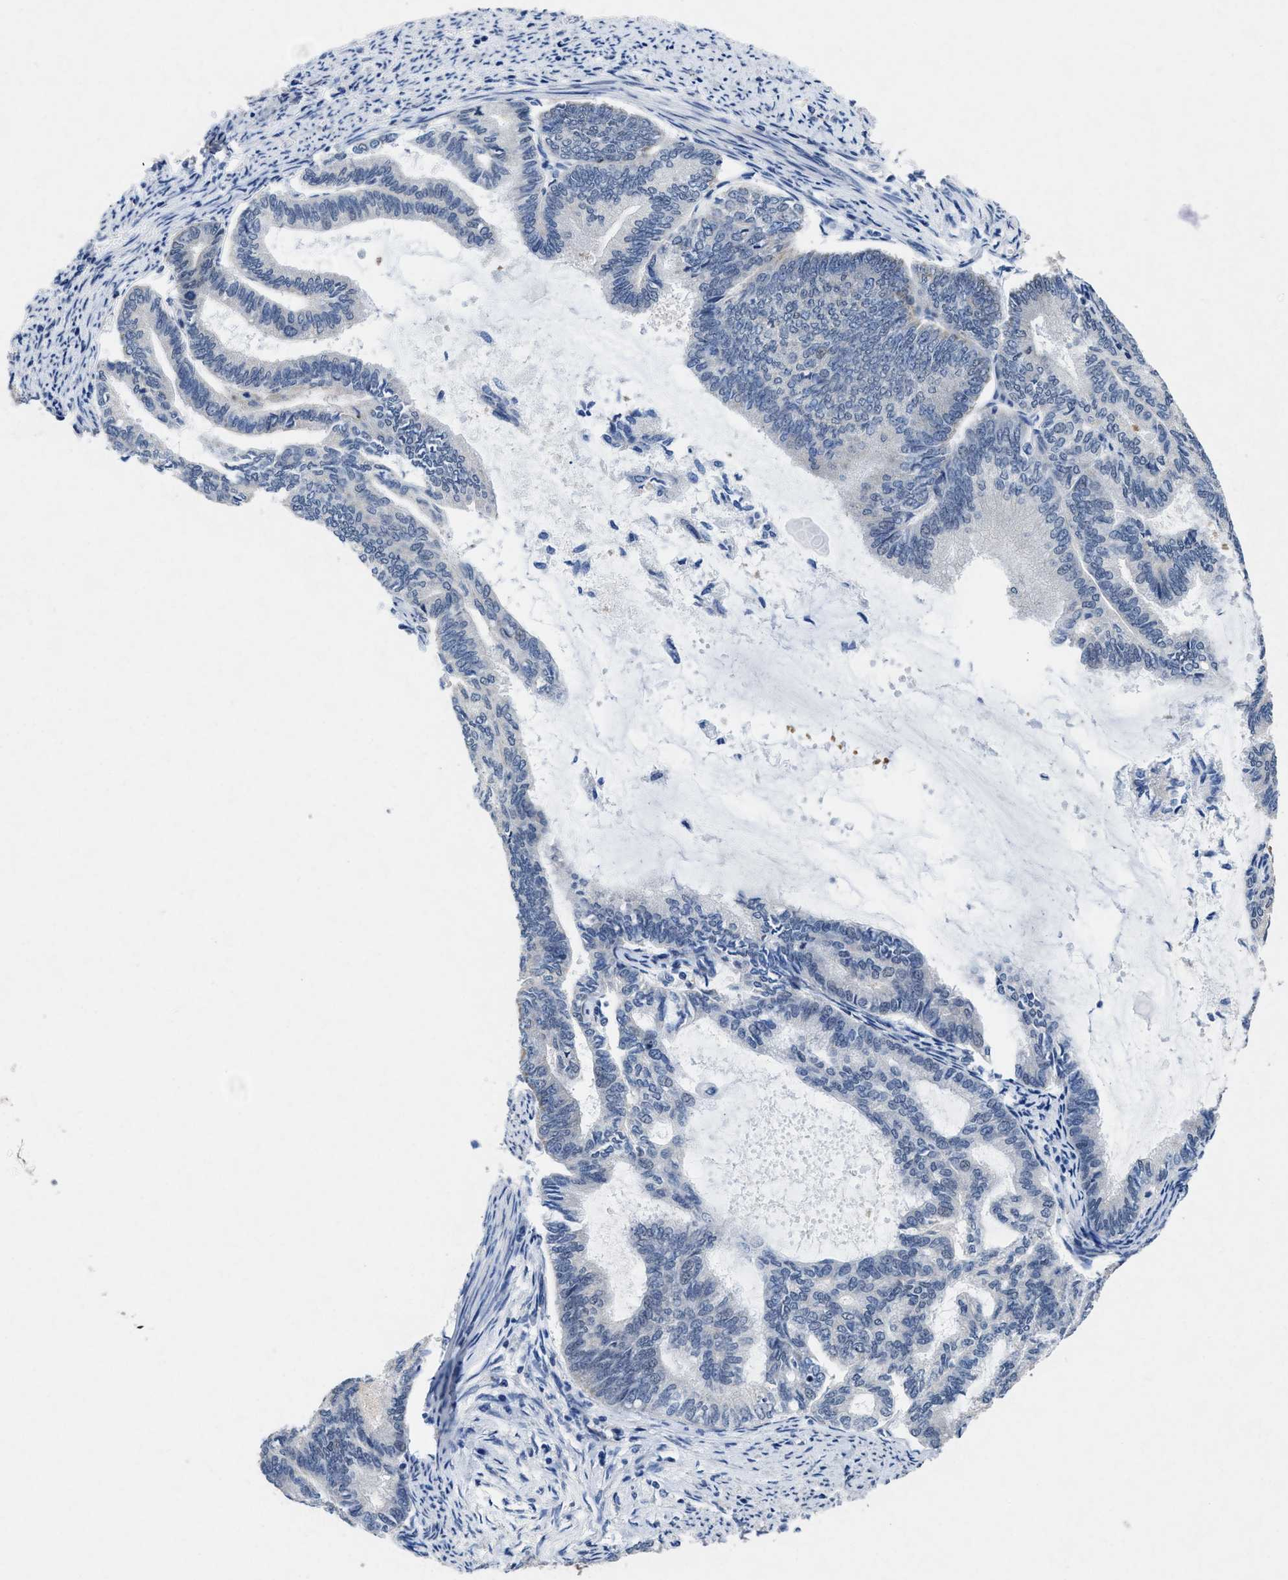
{"staining": {"intensity": "negative", "quantity": "none", "location": "none"}, "tissue": "endometrial cancer", "cell_type": "Tumor cells", "image_type": "cancer", "snomed": [{"axis": "morphology", "description": "Adenocarcinoma, NOS"}, {"axis": "topography", "description": "Endometrium"}], "caption": "Immunohistochemistry (IHC) image of human endometrial cancer (adenocarcinoma) stained for a protein (brown), which shows no staining in tumor cells.", "gene": "ID3", "patient": {"sex": "female", "age": 86}}